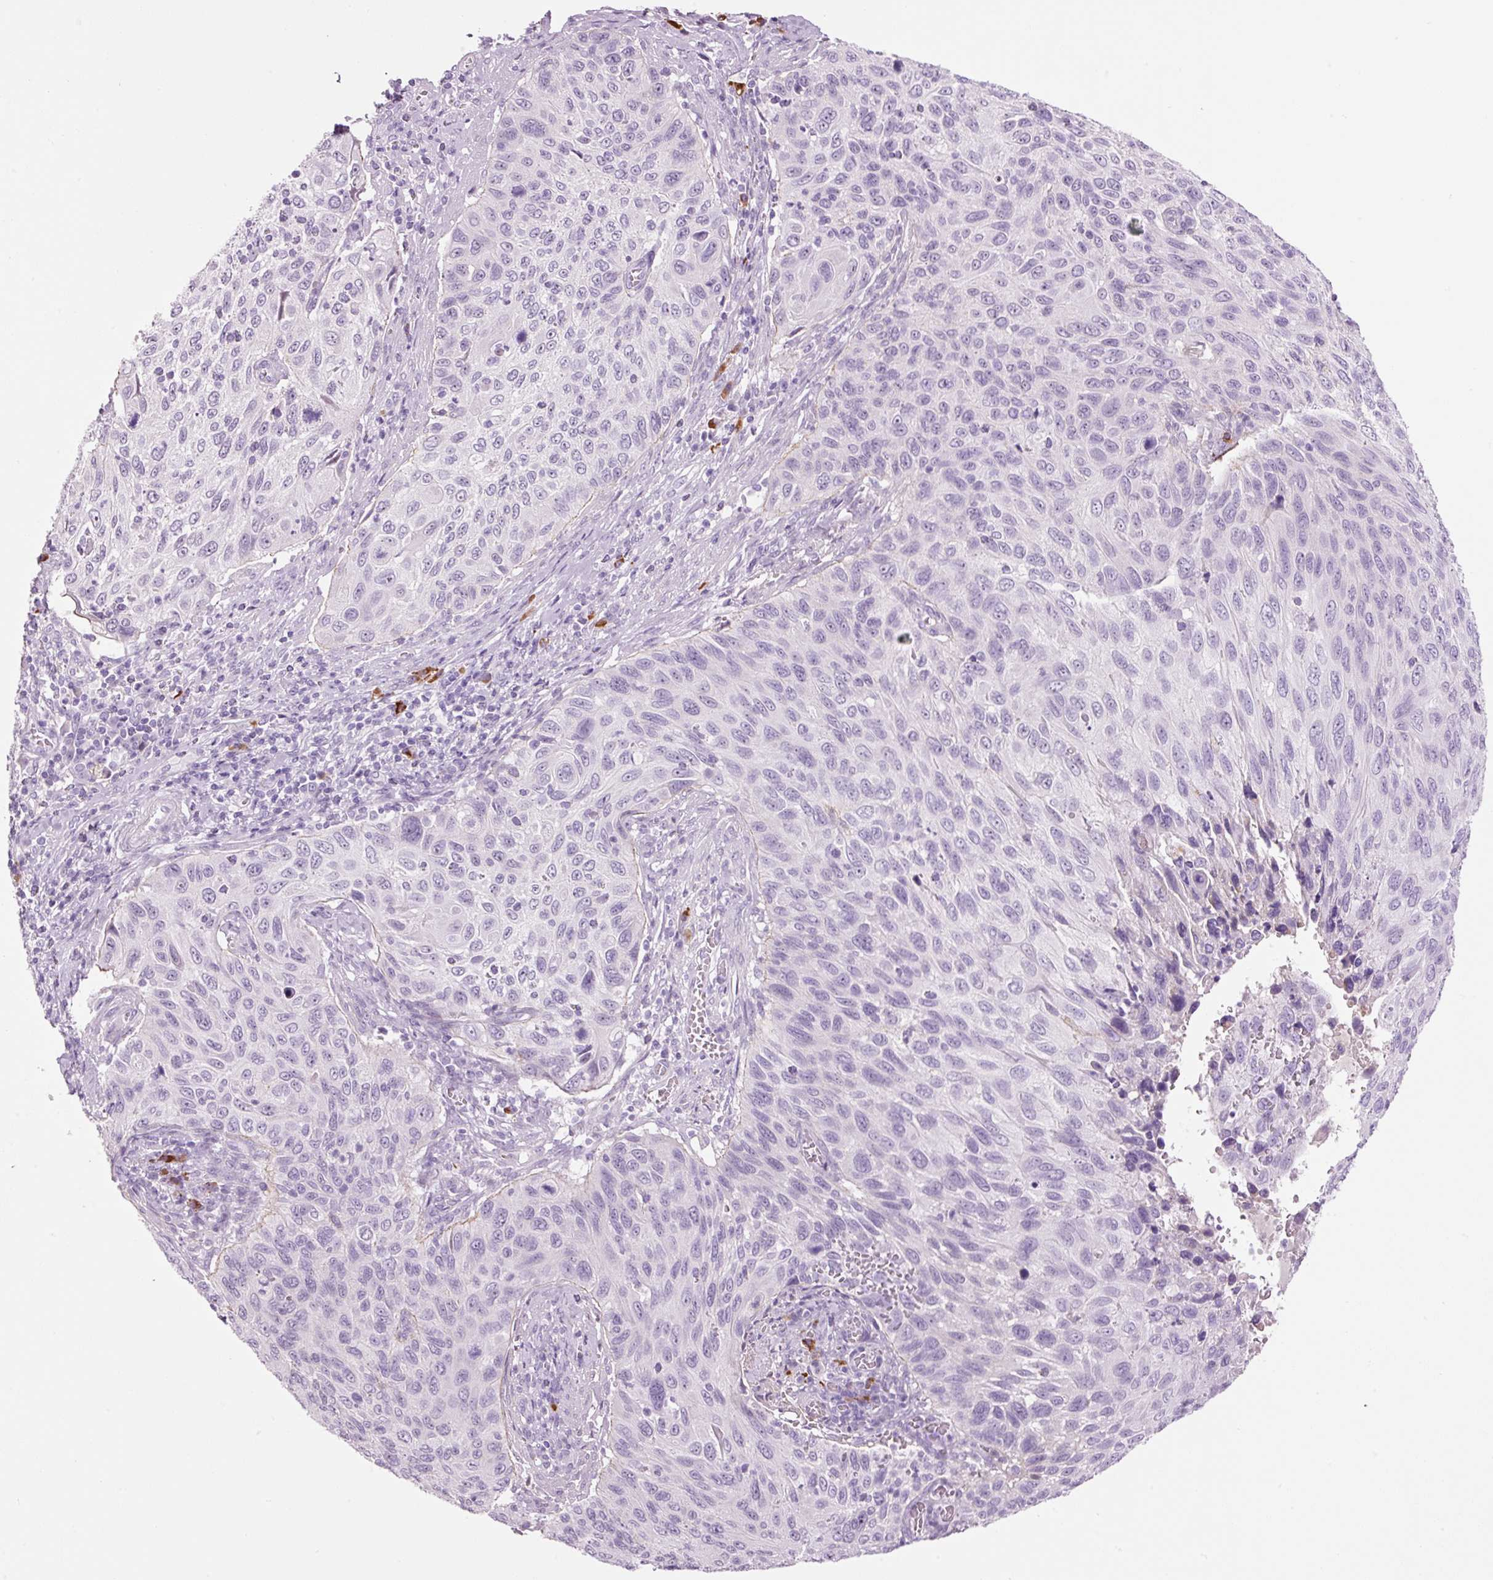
{"staining": {"intensity": "negative", "quantity": "none", "location": "none"}, "tissue": "cervical cancer", "cell_type": "Tumor cells", "image_type": "cancer", "snomed": [{"axis": "morphology", "description": "Squamous cell carcinoma, NOS"}, {"axis": "topography", "description": "Cervix"}], "caption": "High magnification brightfield microscopy of cervical cancer stained with DAB (brown) and counterstained with hematoxylin (blue): tumor cells show no significant expression. (DAB immunohistochemistry, high magnification).", "gene": "KLF1", "patient": {"sex": "female", "age": 70}}